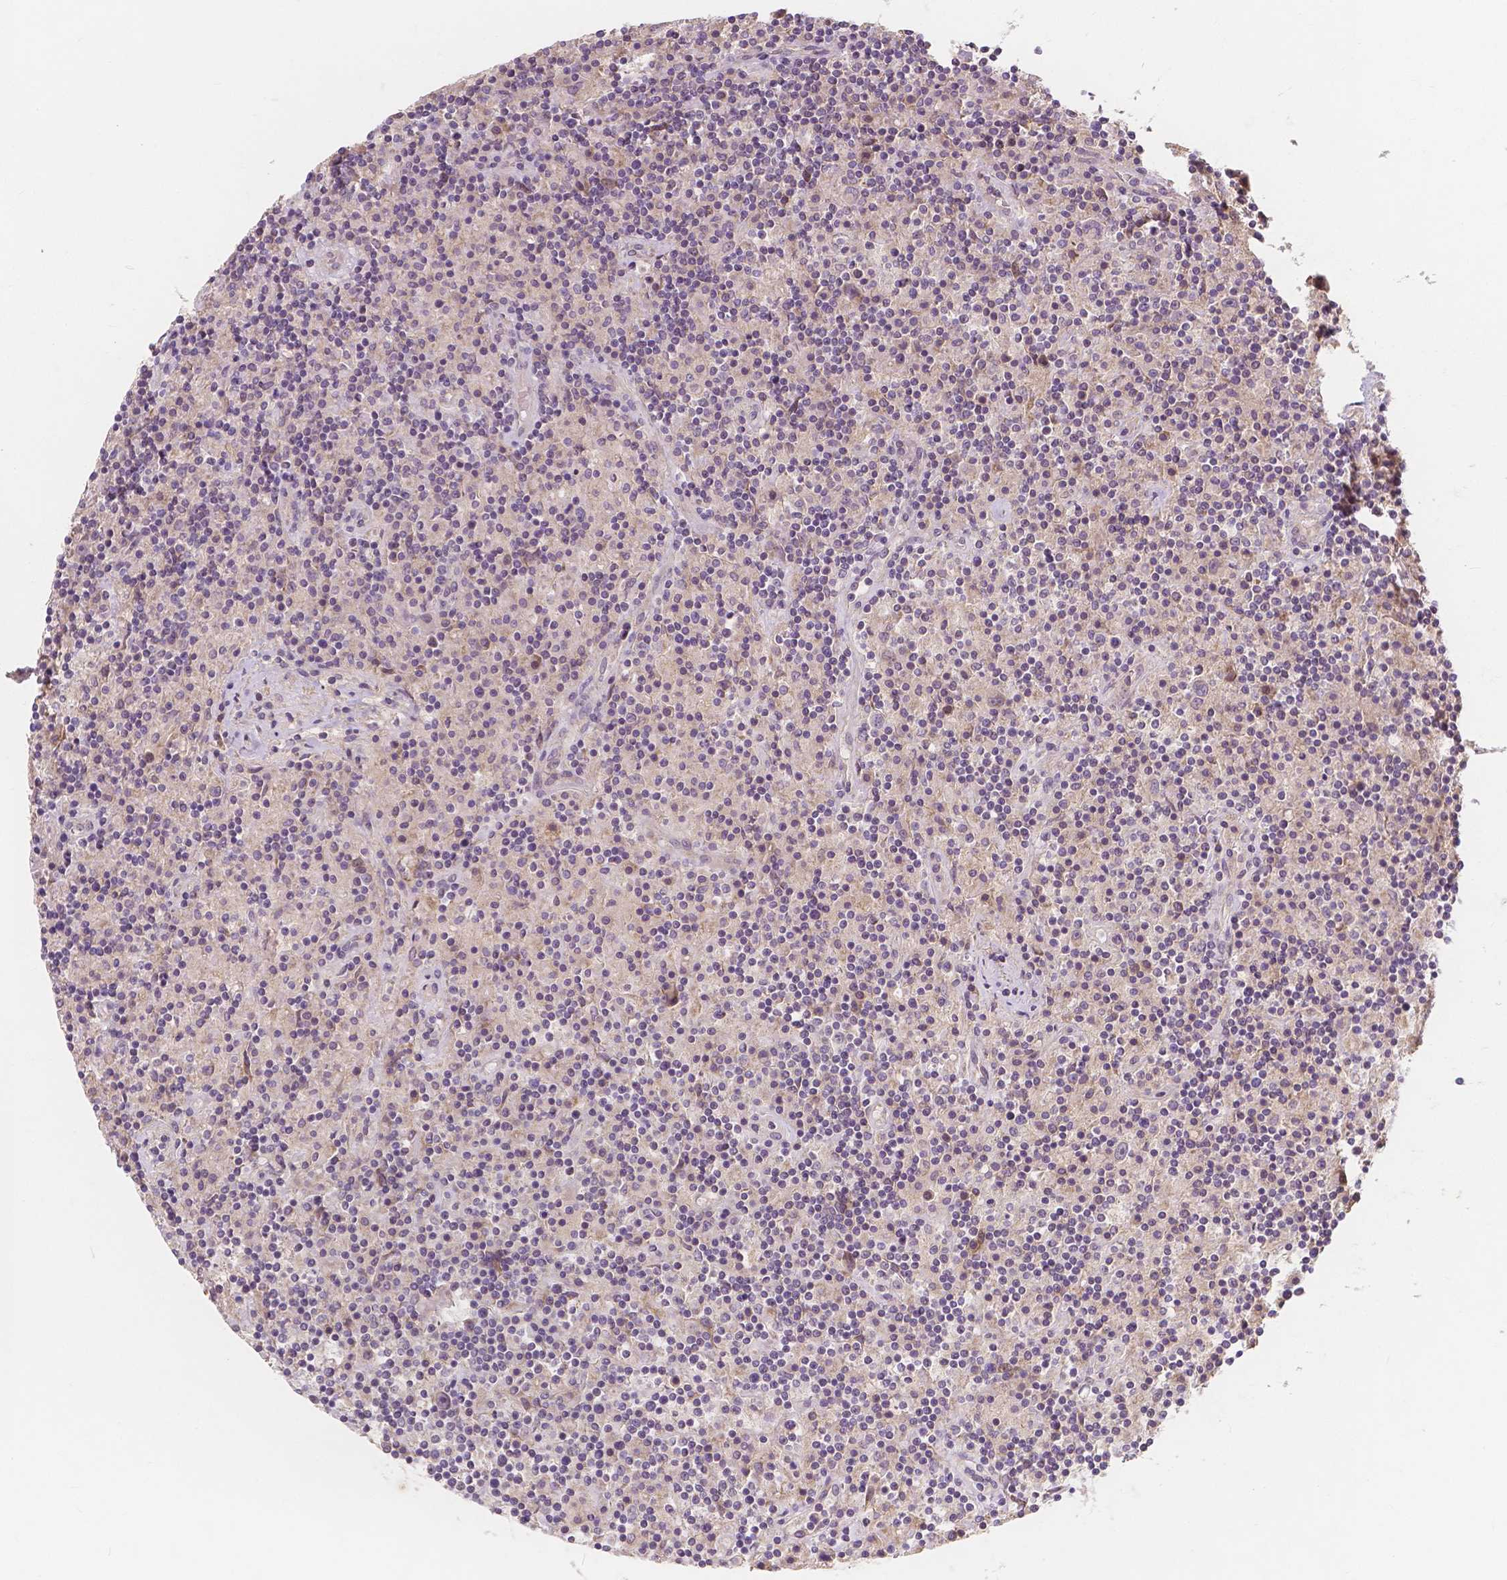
{"staining": {"intensity": "negative", "quantity": "none", "location": "none"}, "tissue": "lymphoma", "cell_type": "Tumor cells", "image_type": "cancer", "snomed": [{"axis": "morphology", "description": "Hodgkin's disease, NOS"}, {"axis": "topography", "description": "Lymph node"}], "caption": "A photomicrograph of human Hodgkin's disease is negative for staining in tumor cells.", "gene": "SNX12", "patient": {"sex": "male", "age": 70}}